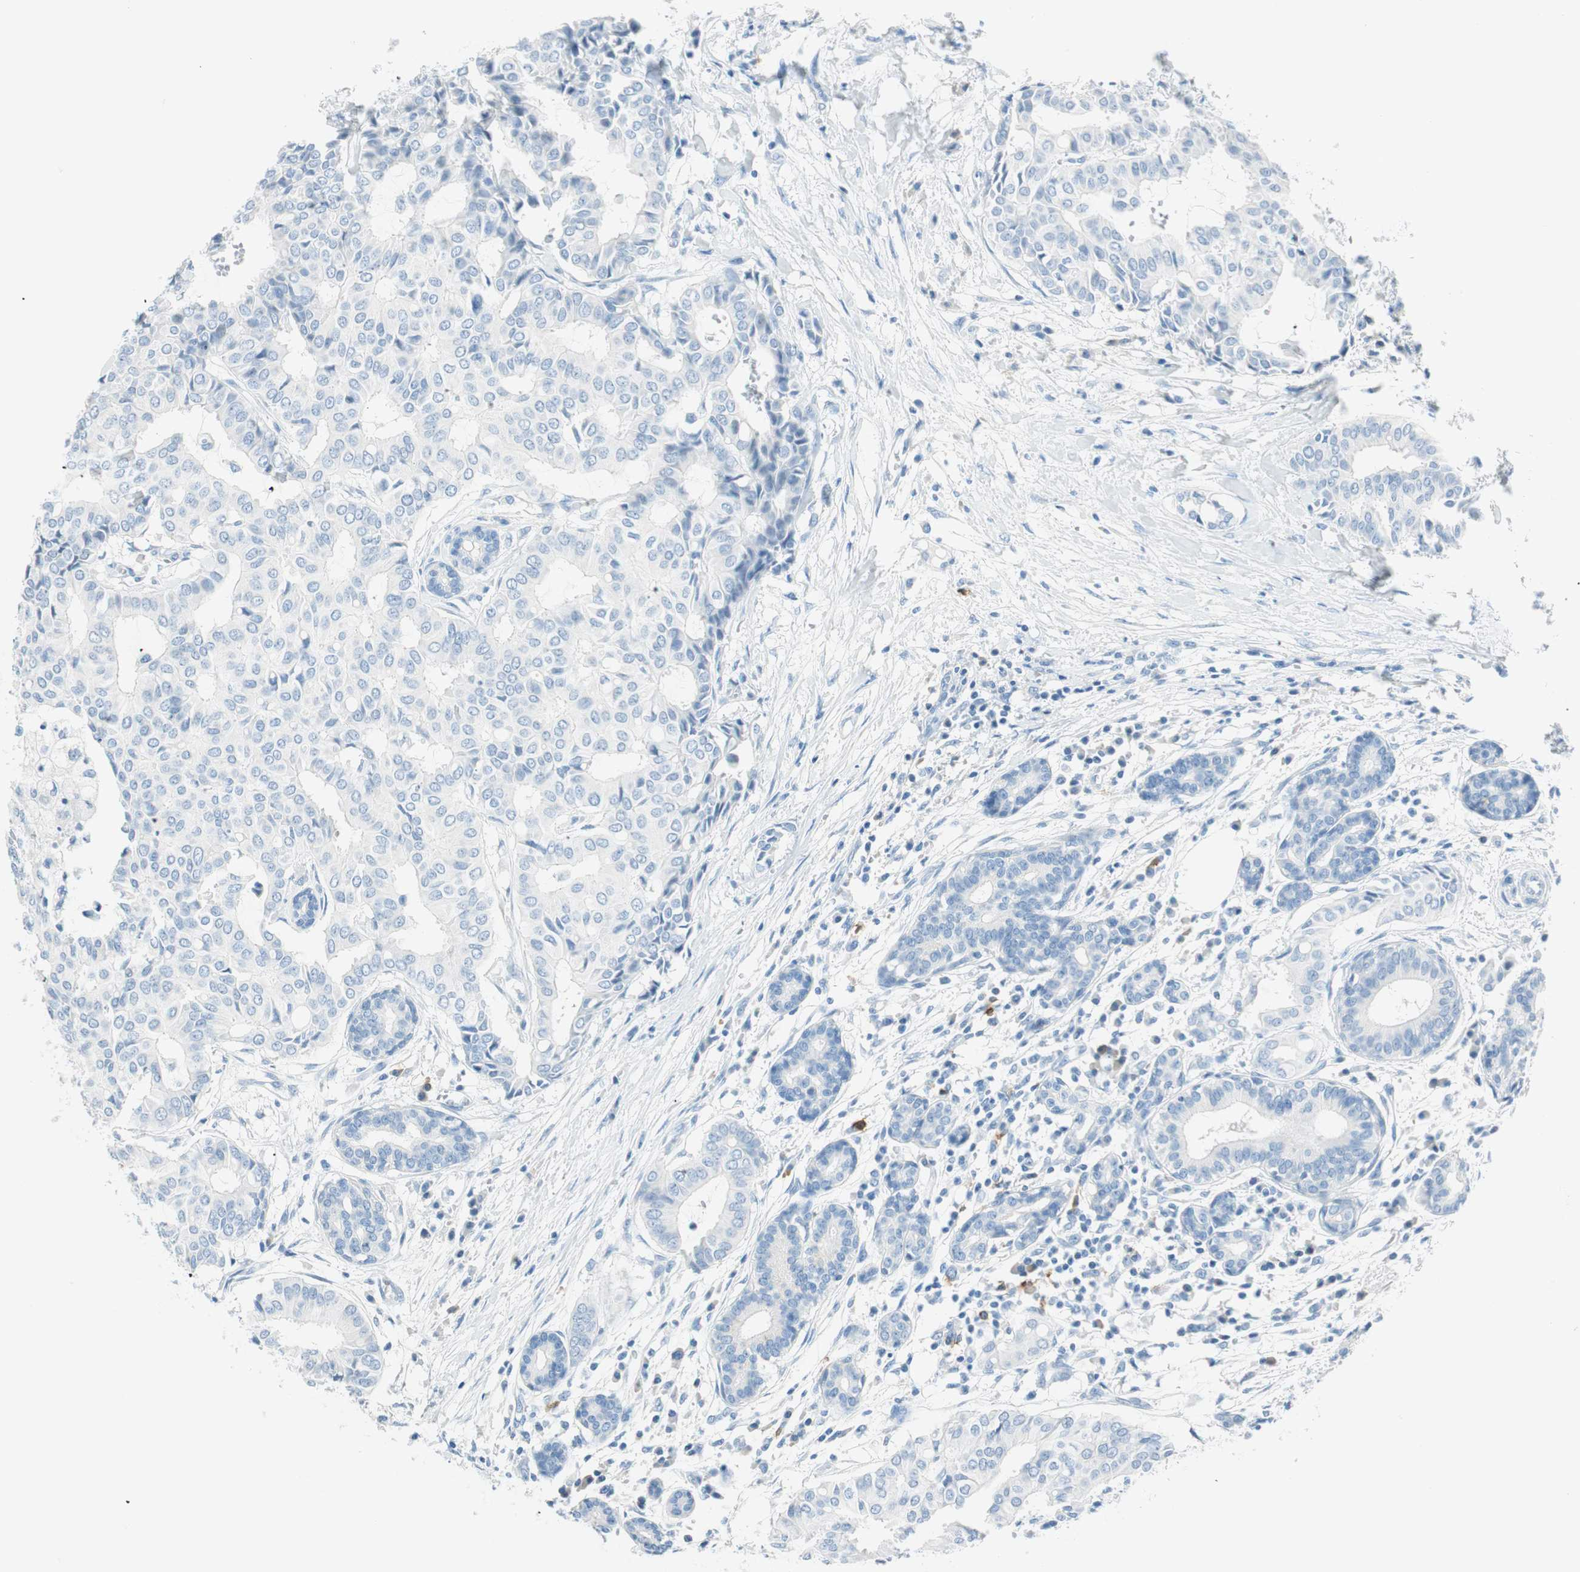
{"staining": {"intensity": "negative", "quantity": "none", "location": "none"}, "tissue": "head and neck cancer", "cell_type": "Tumor cells", "image_type": "cancer", "snomed": [{"axis": "morphology", "description": "Adenocarcinoma, NOS"}, {"axis": "topography", "description": "Salivary gland"}, {"axis": "topography", "description": "Head-Neck"}], "caption": "High magnification brightfield microscopy of head and neck cancer stained with DAB (3,3'-diaminobenzidine) (brown) and counterstained with hematoxylin (blue): tumor cells show no significant staining.", "gene": "TNFRSF13C", "patient": {"sex": "female", "age": 59}}